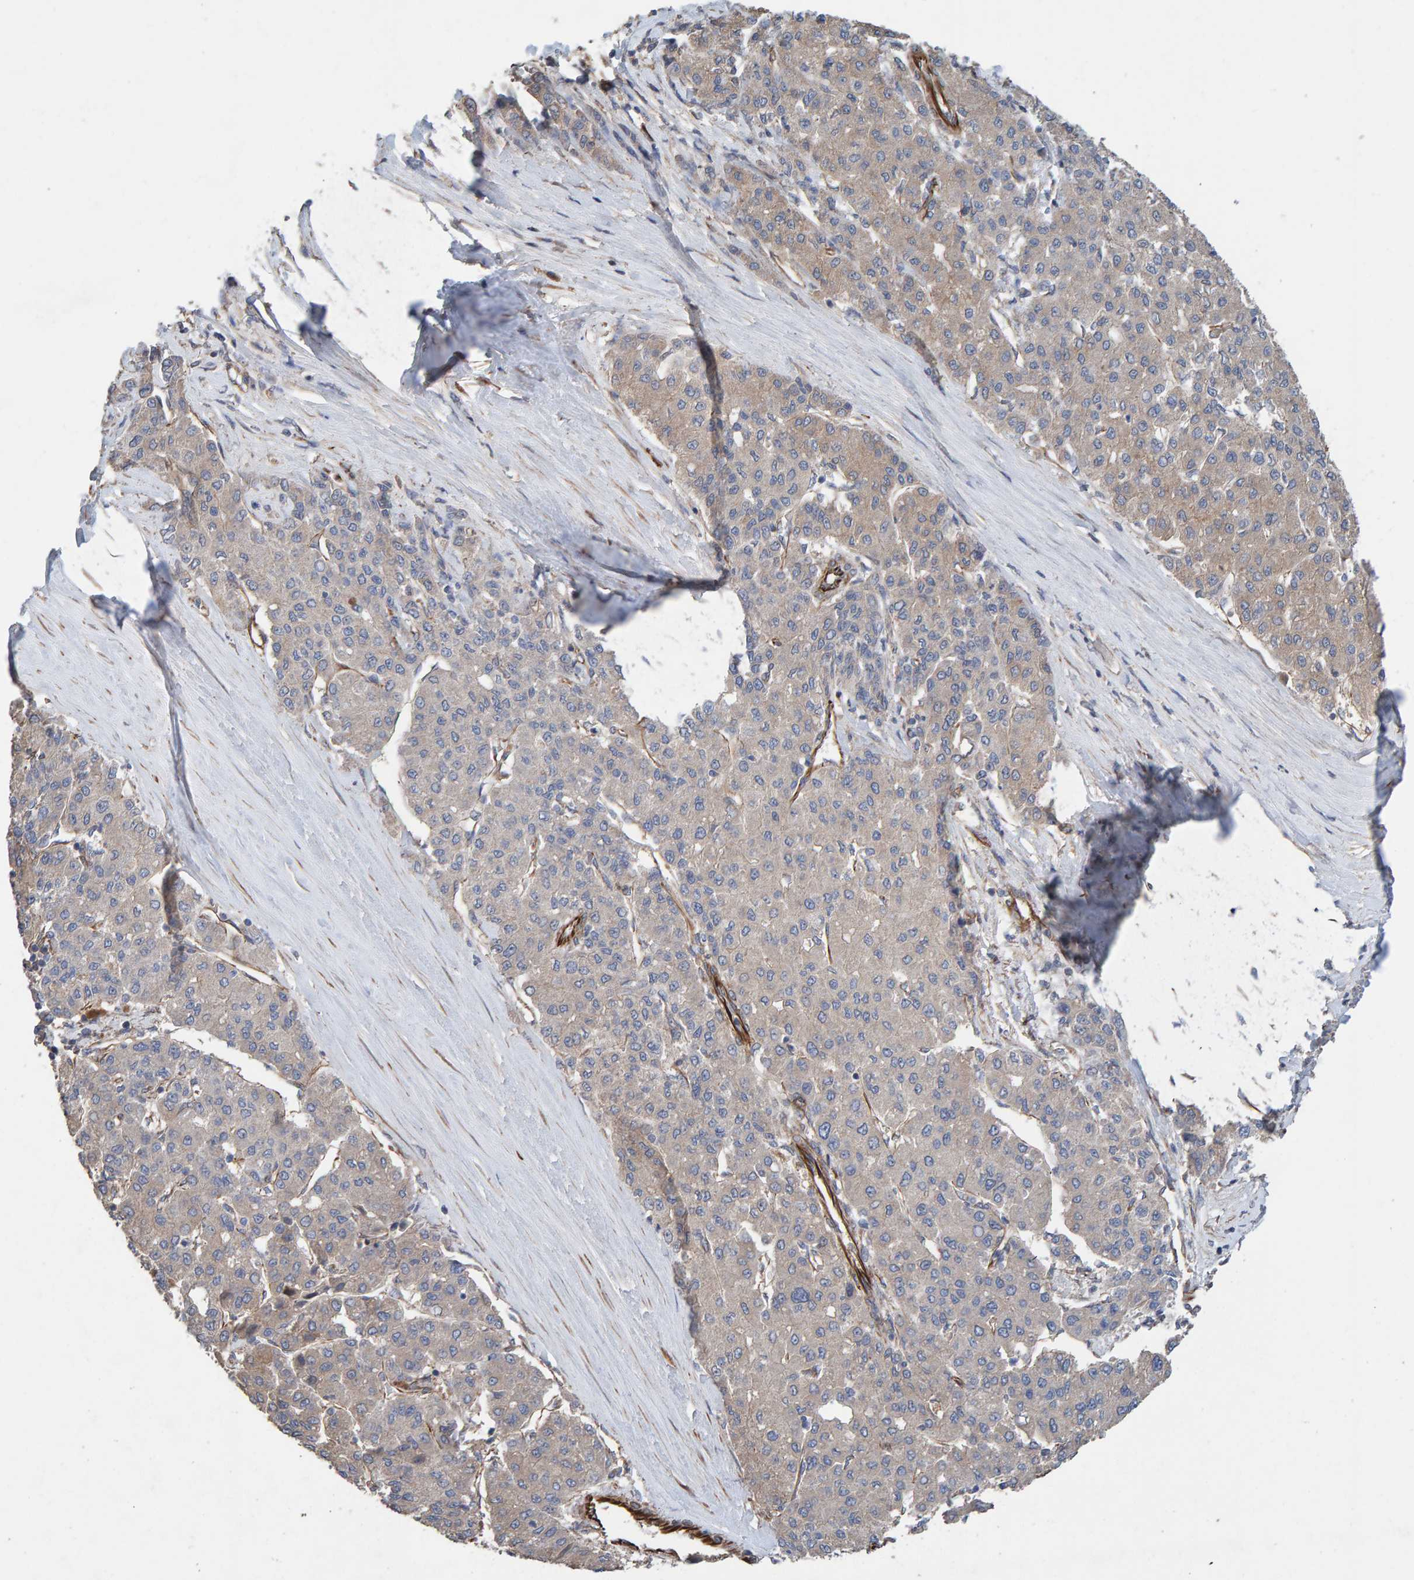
{"staining": {"intensity": "weak", "quantity": "<25%", "location": "cytoplasmic/membranous"}, "tissue": "liver cancer", "cell_type": "Tumor cells", "image_type": "cancer", "snomed": [{"axis": "morphology", "description": "Carcinoma, Hepatocellular, NOS"}, {"axis": "topography", "description": "Liver"}], "caption": "Immunohistochemistry histopathology image of liver cancer (hepatocellular carcinoma) stained for a protein (brown), which demonstrates no expression in tumor cells.", "gene": "ZNF347", "patient": {"sex": "male", "age": 65}}